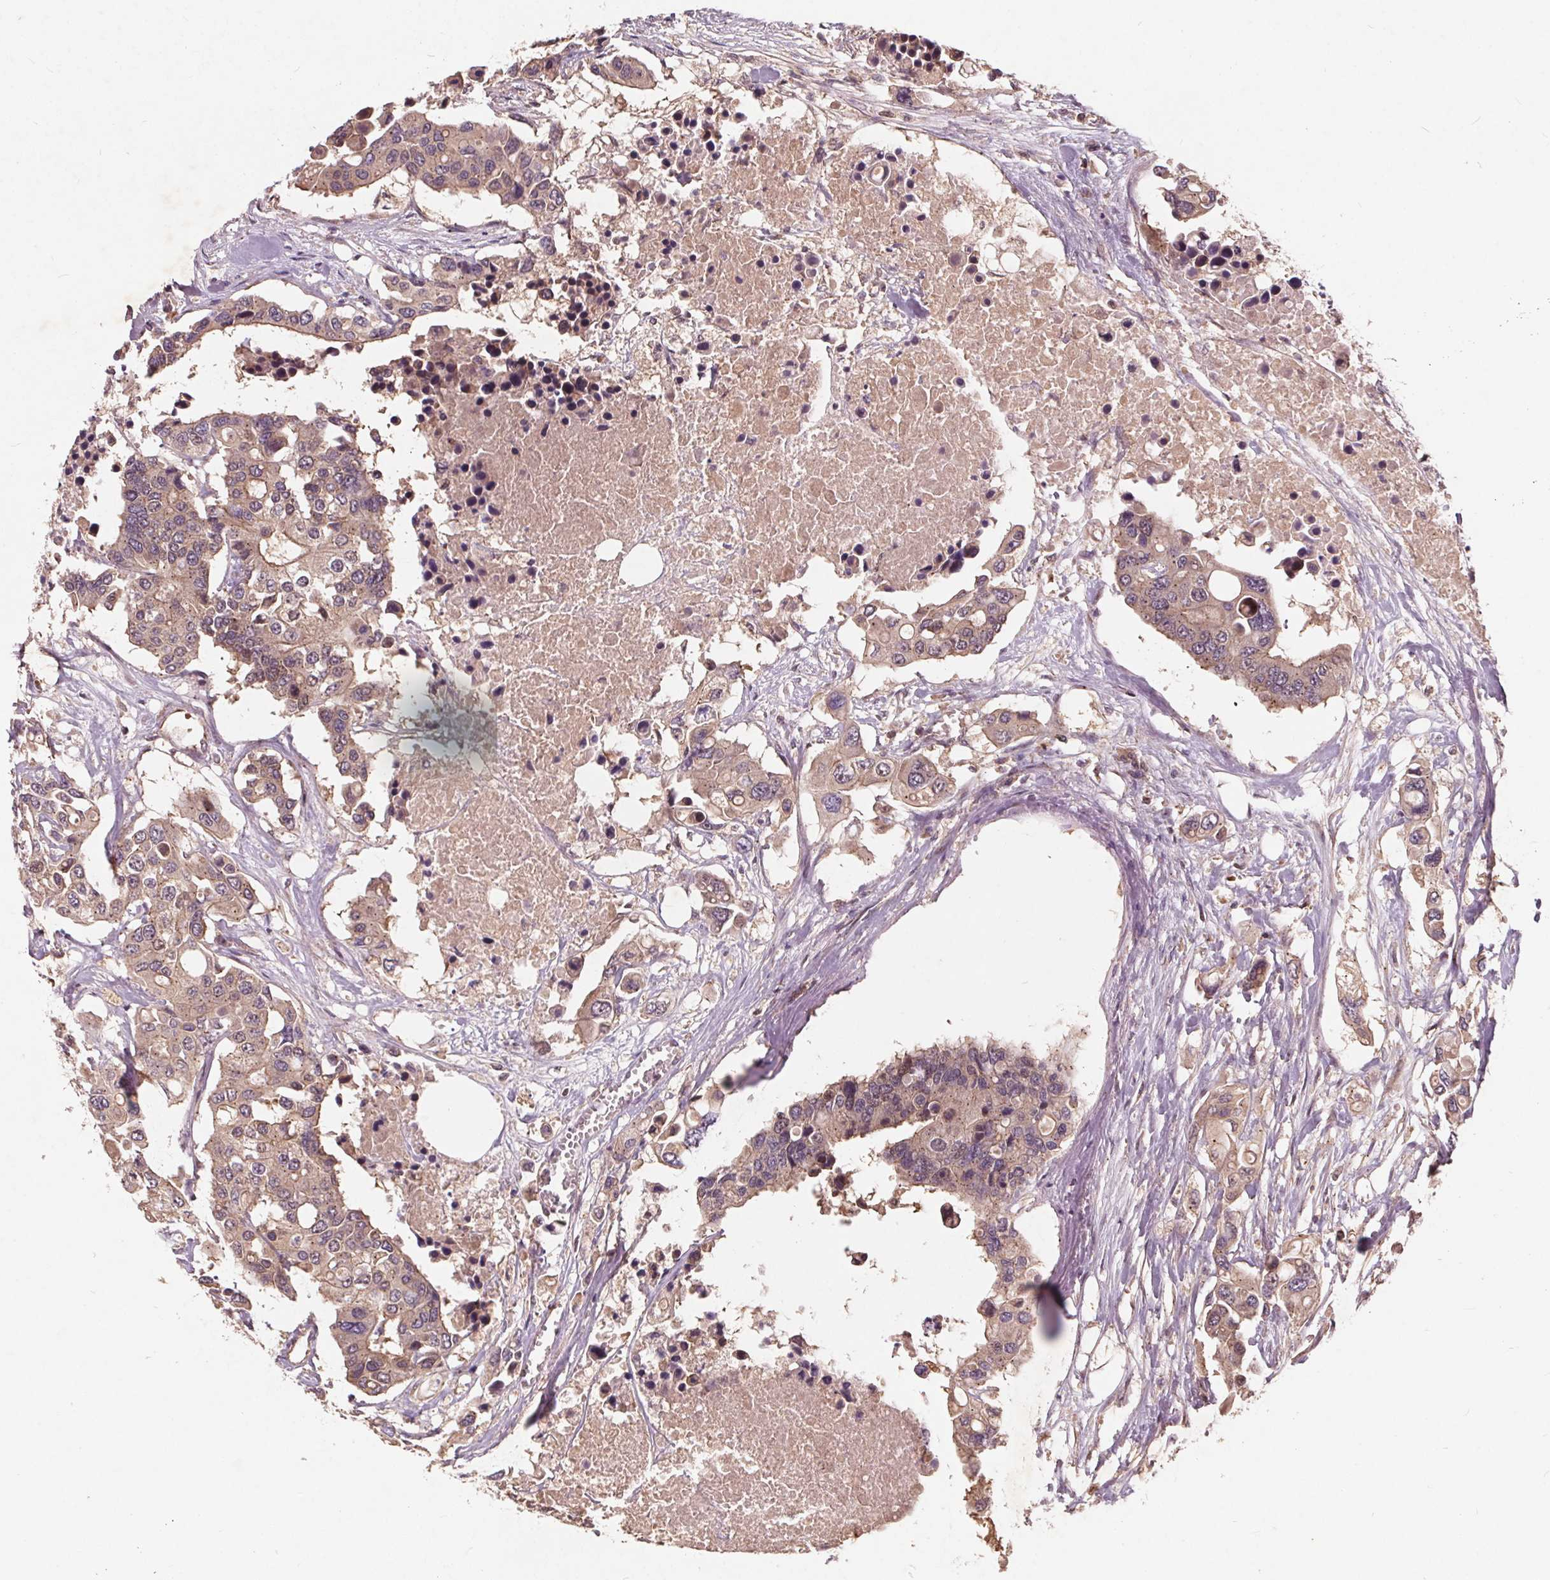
{"staining": {"intensity": "weak", "quantity": "25%-75%", "location": "cytoplasmic/membranous"}, "tissue": "colorectal cancer", "cell_type": "Tumor cells", "image_type": "cancer", "snomed": [{"axis": "morphology", "description": "Adenocarcinoma, NOS"}, {"axis": "topography", "description": "Colon"}], "caption": "Adenocarcinoma (colorectal) stained with a brown dye demonstrates weak cytoplasmic/membranous positive positivity in approximately 25%-75% of tumor cells.", "gene": "CSNK1G2", "patient": {"sex": "male", "age": 77}}